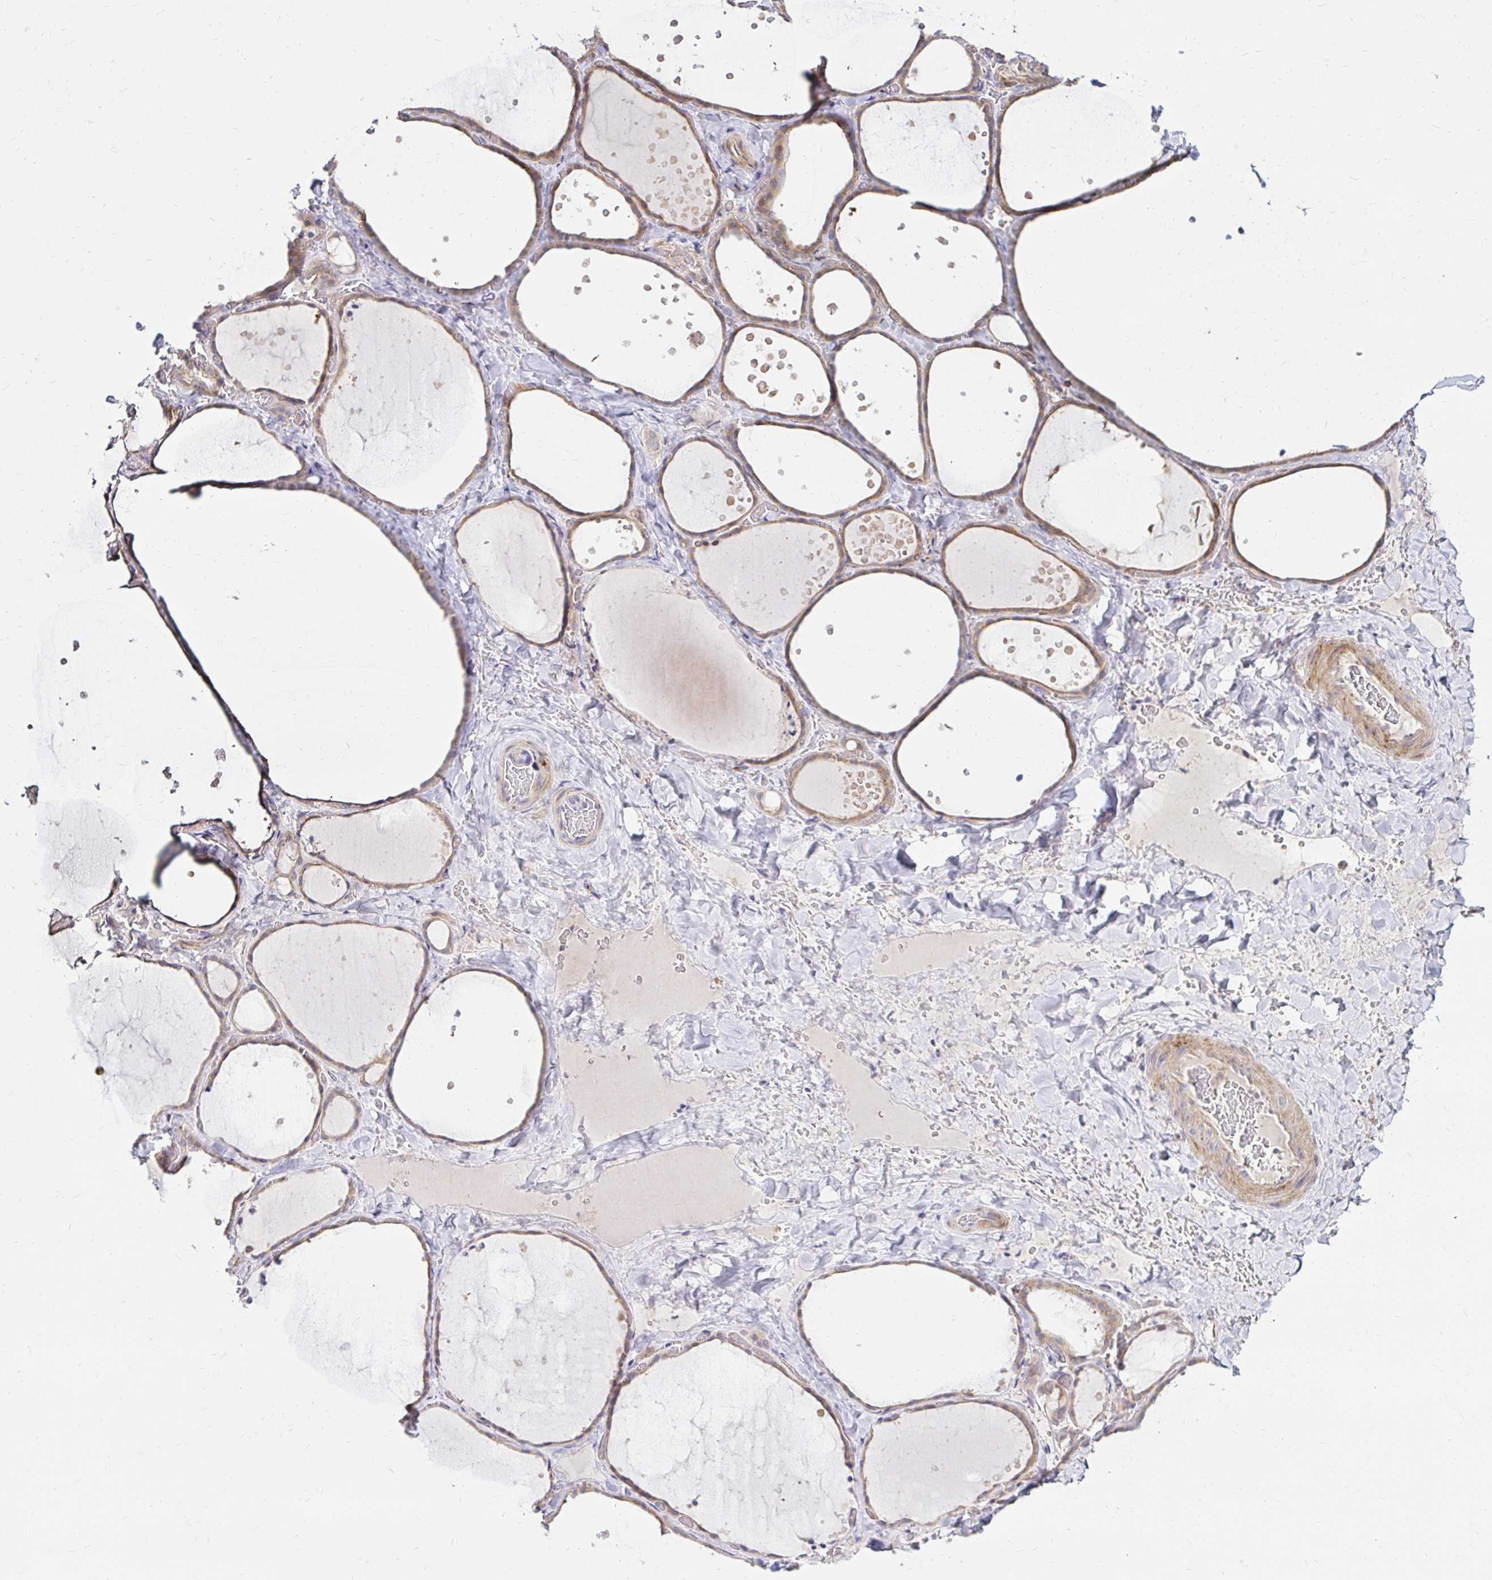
{"staining": {"intensity": "moderate", "quantity": "25%-75%", "location": "cytoplasmic/membranous"}, "tissue": "thyroid gland", "cell_type": "Glandular cells", "image_type": "normal", "snomed": [{"axis": "morphology", "description": "Normal tissue, NOS"}, {"axis": "topography", "description": "Thyroid gland"}], "caption": "Protein expression by immunohistochemistry (IHC) exhibits moderate cytoplasmic/membranous positivity in about 25%-75% of glandular cells in benign thyroid gland.", "gene": "ITGA2", "patient": {"sex": "female", "age": 36}}